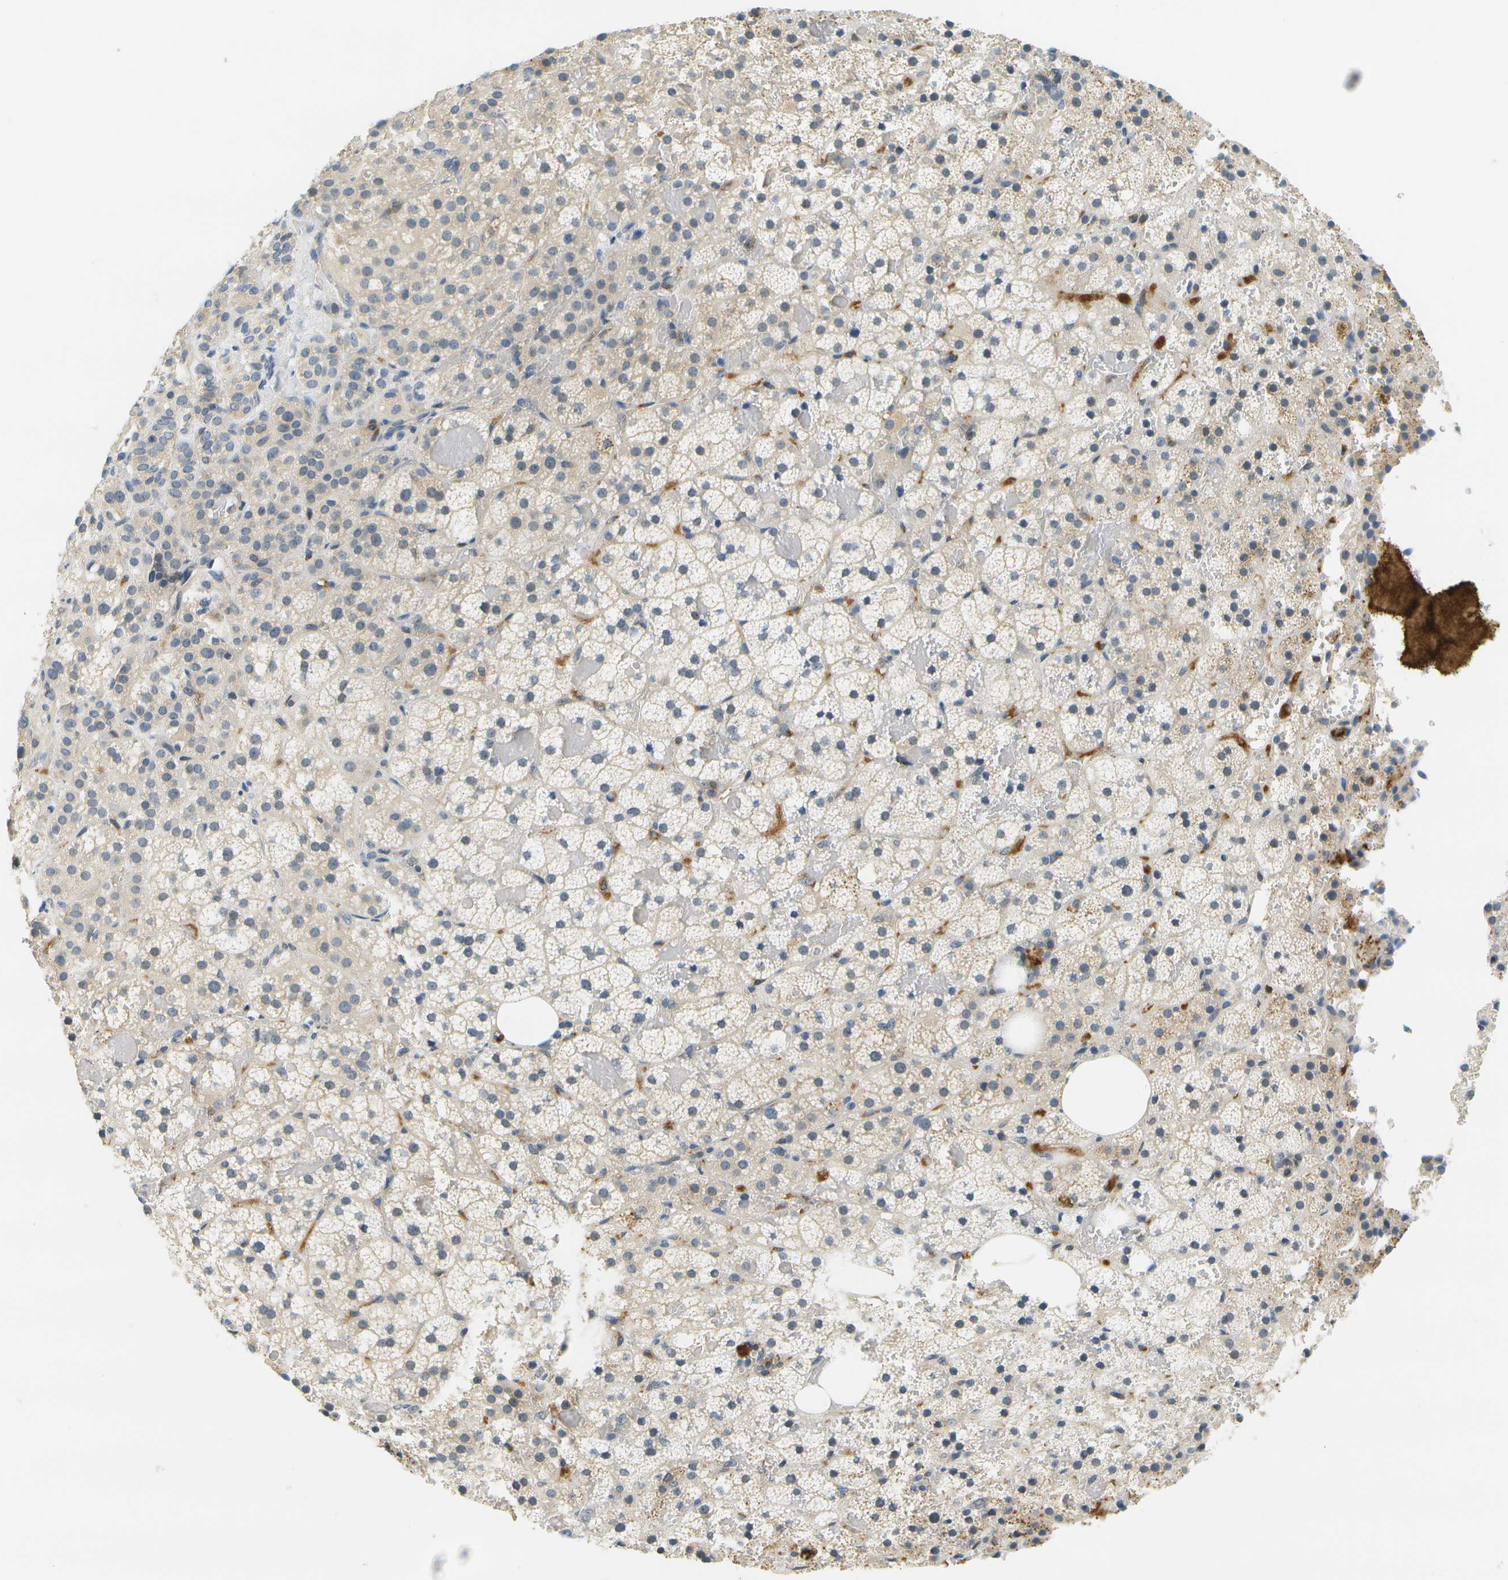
{"staining": {"intensity": "moderate", "quantity": "<25%", "location": "cytoplasmic/membranous"}, "tissue": "adrenal gland", "cell_type": "Glandular cells", "image_type": "normal", "snomed": [{"axis": "morphology", "description": "Normal tissue, NOS"}, {"axis": "topography", "description": "Adrenal gland"}], "caption": "Adrenal gland stained with DAB immunohistochemistry shows low levels of moderate cytoplasmic/membranous positivity in approximately <25% of glandular cells.", "gene": "RASGRP2", "patient": {"sex": "female", "age": 59}}